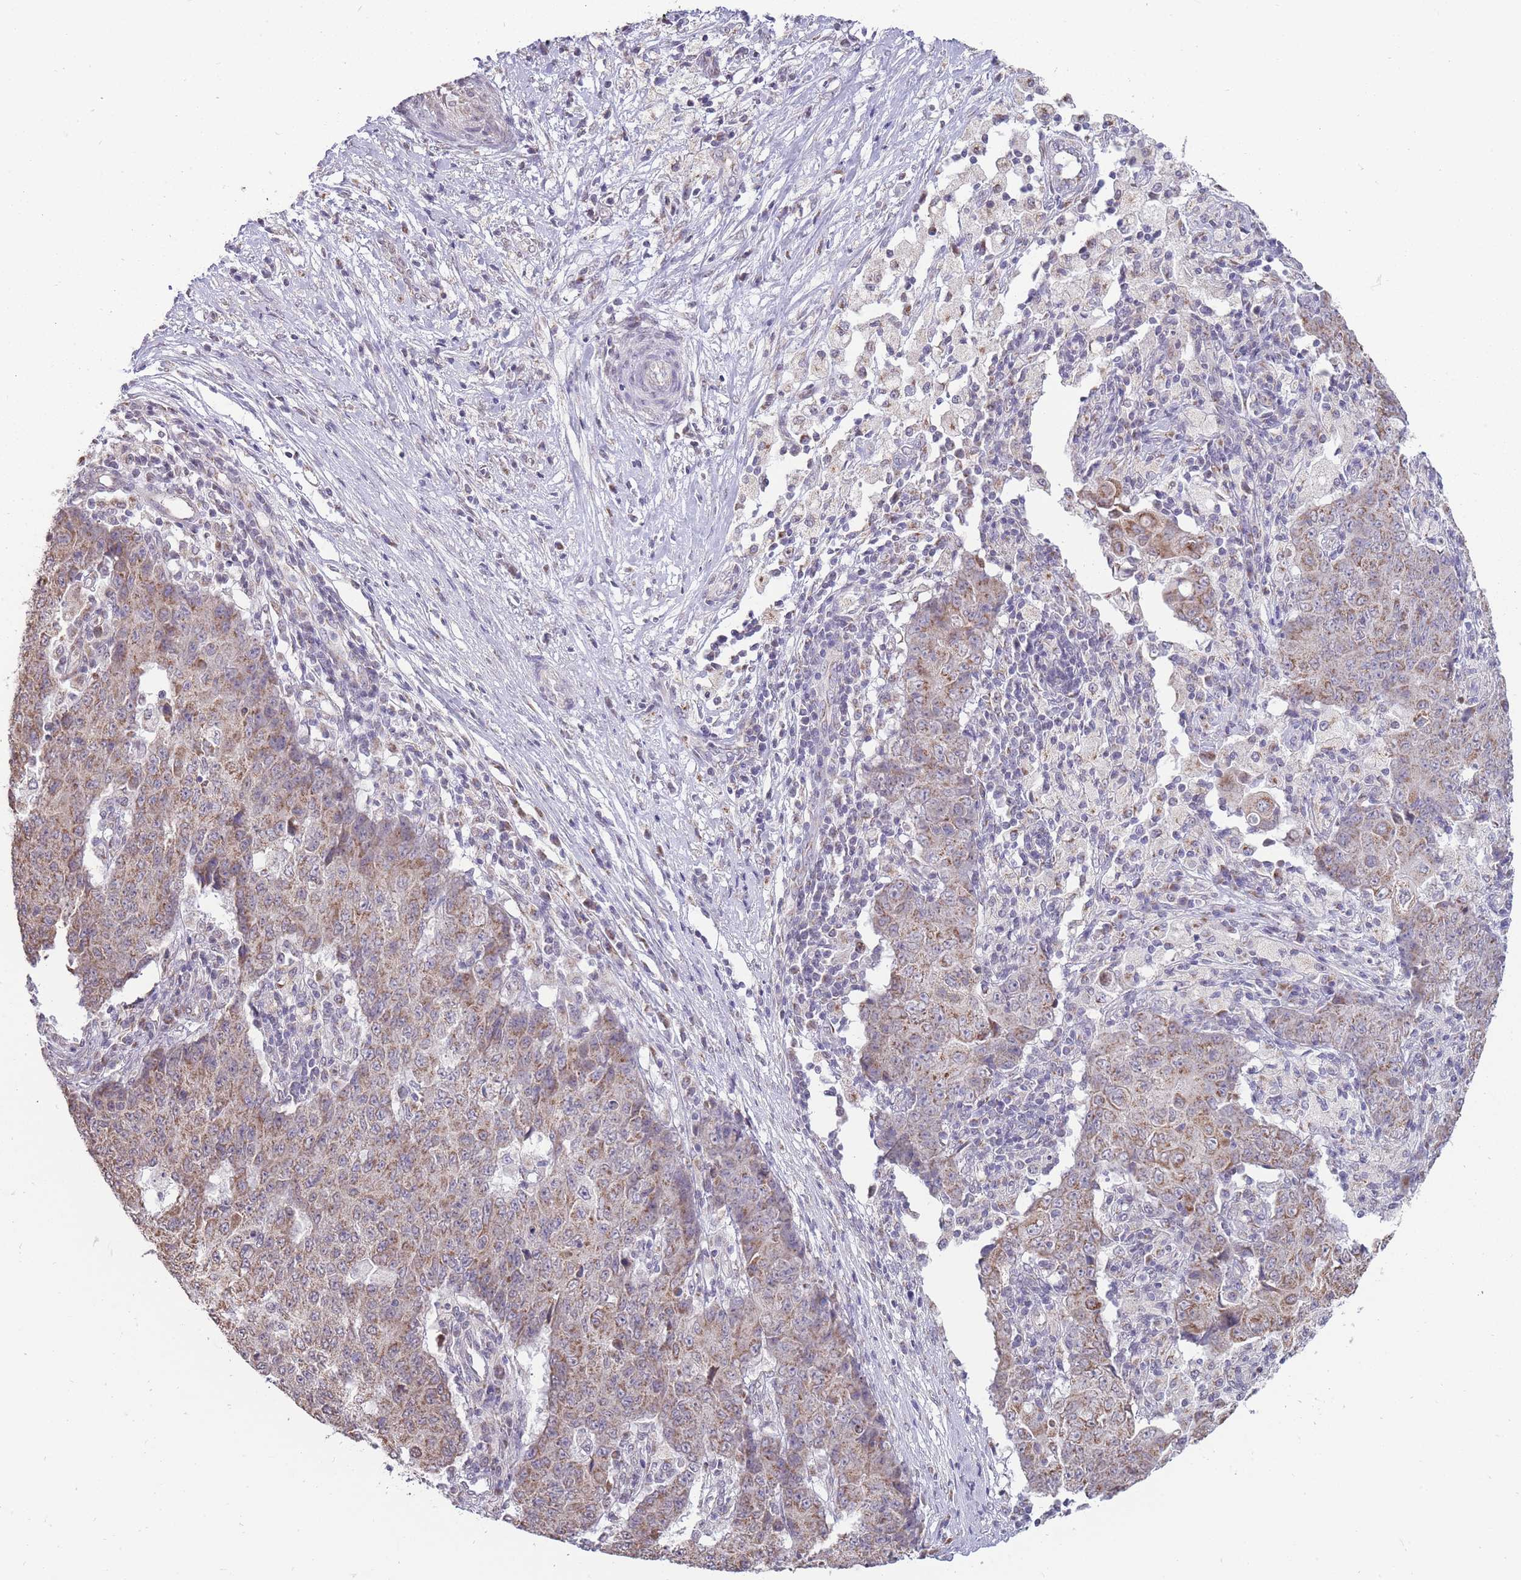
{"staining": {"intensity": "weak", "quantity": "25%-75%", "location": "cytoplasmic/membranous"}, "tissue": "ovarian cancer", "cell_type": "Tumor cells", "image_type": "cancer", "snomed": [{"axis": "morphology", "description": "Carcinoma, endometroid"}, {"axis": "topography", "description": "Ovary"}], "caption": "A high-resolution micrograph shows IHC staining of ovarian cancer, which reveals weak cytoplasmic/membranous staining in about 25%-75% of tumor cells.", "gene": "NELL1", "patient": {"sex": "female", "age": 42}}